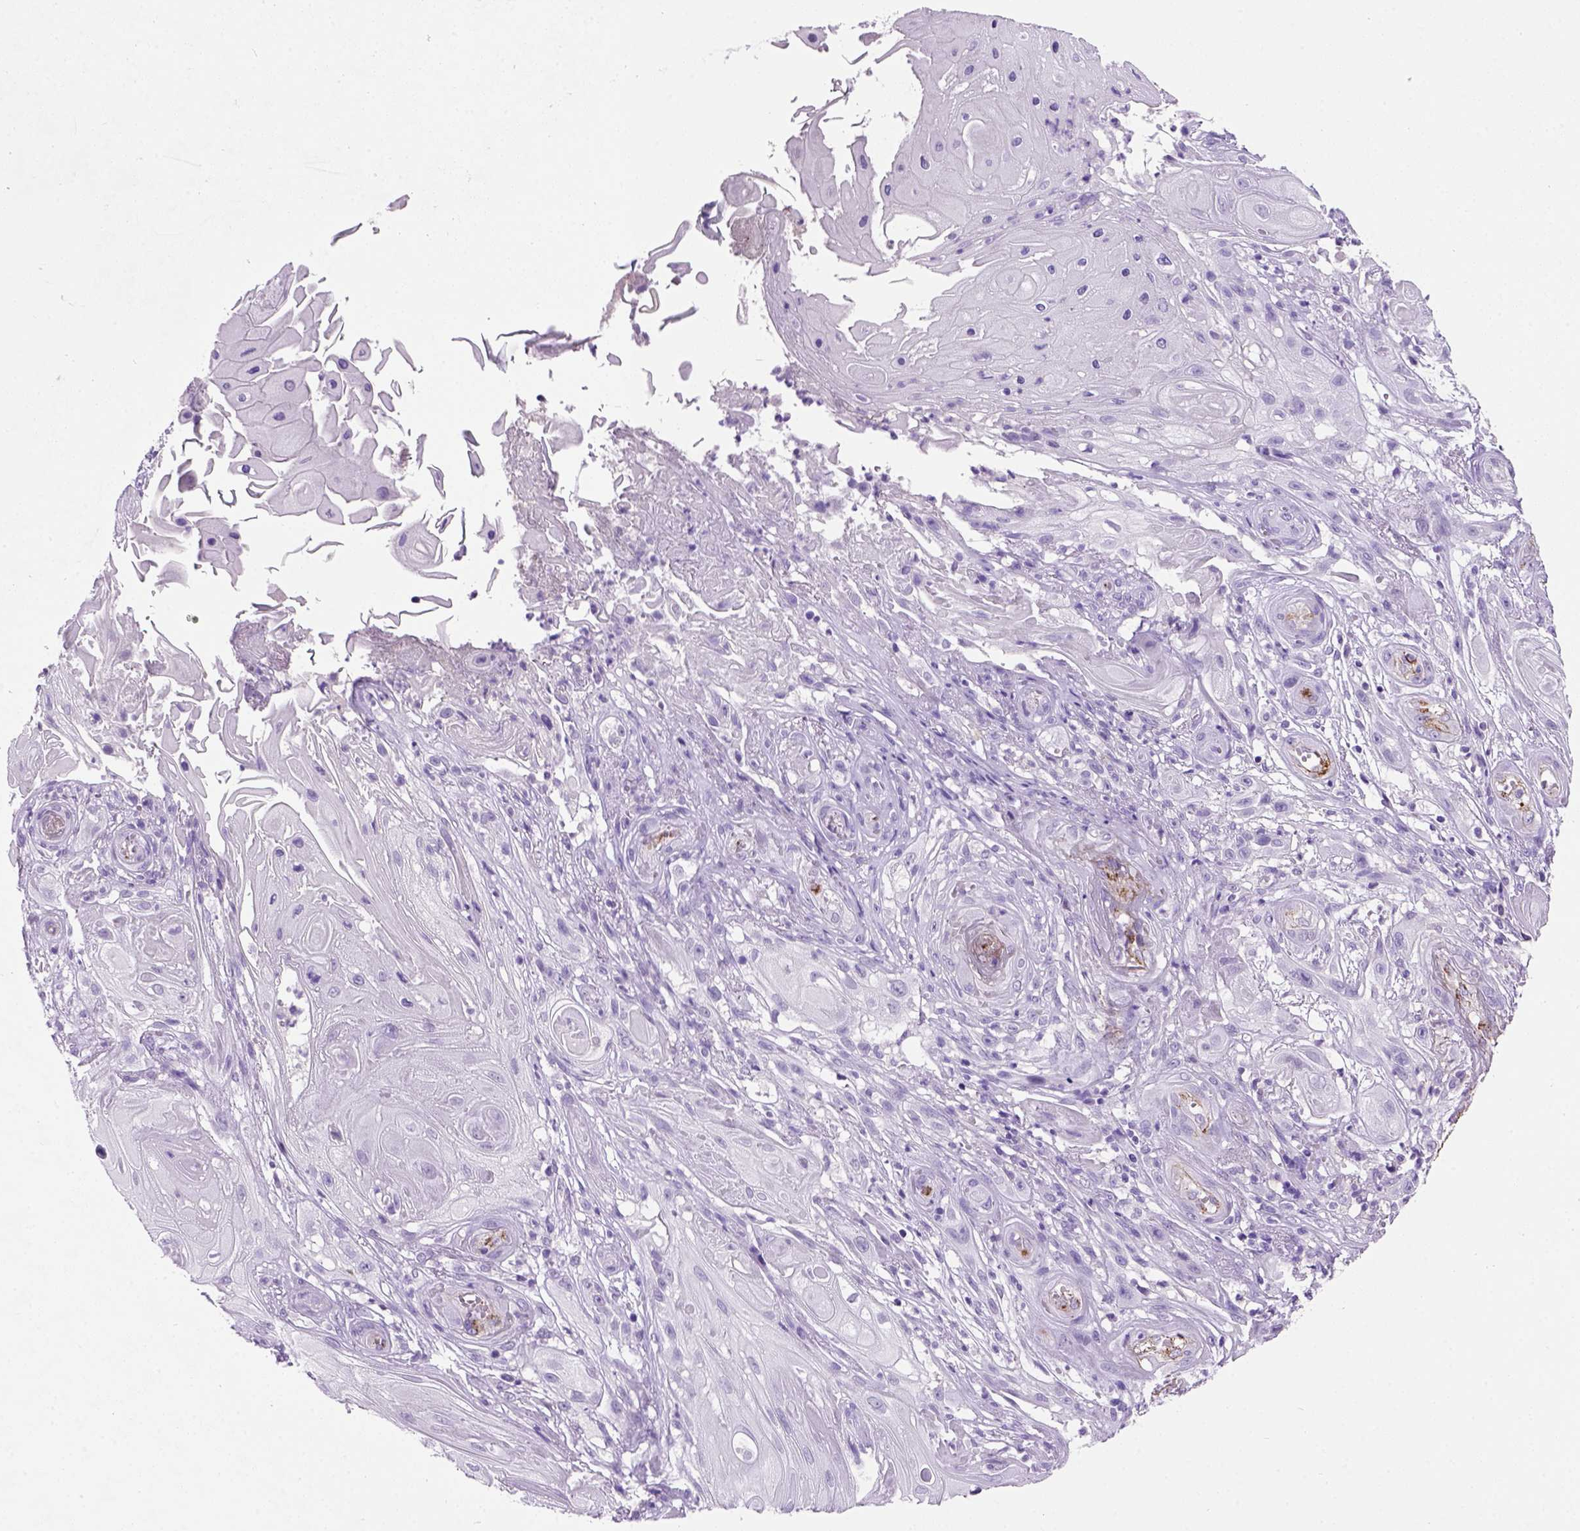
{"staining": {"intensity": "negative", "quantity": "none", "location": "none"}, "tissue": "skin cancer", "cell_type": "Tumor cells", "image_type": "cancer", "snomed": [{"axis": "morphology", "description": "Squamous cell carcinoma, NOS"}, {"axis": "topography", "description": "Skin"}], "caption": "This photomicrograph is of squamous cell carcinoma (skin) stained with immunohistochemistry to label a protein in brown with the nuclei are counter-stained blue. There is no expression in tumor cells. (DAB (3,3'-diaminobenzidine) immunohistochemistry visualized using brightfield microscopy, high magnification).", "gene": "VWF", "patient": {"sex": "male", "age": 62}}